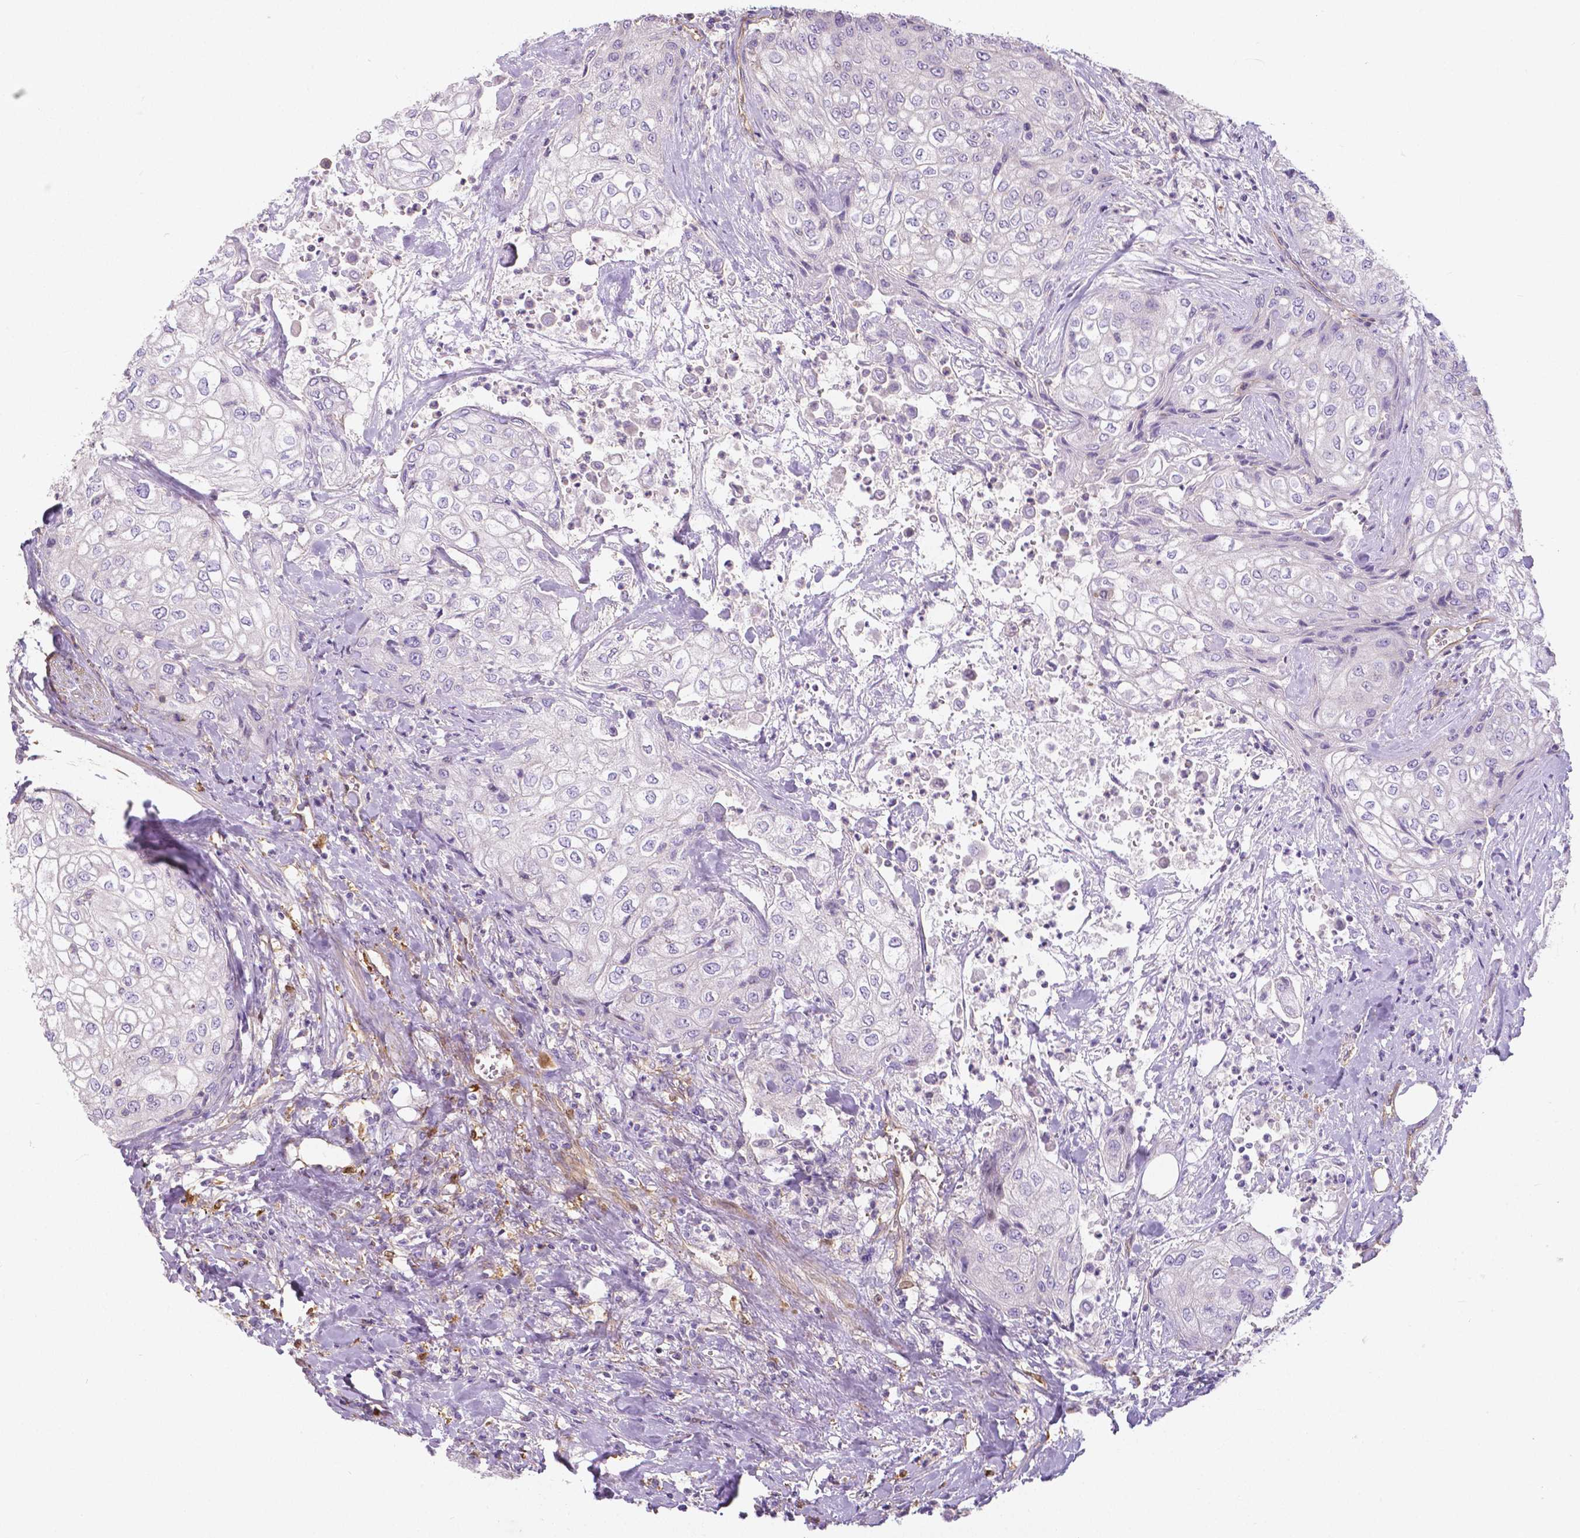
{"staining": {"intensity": "negative", "quantity": "none", "location": "none"}, "tissue": "urothelial cancer", "cell_type": "Tumor cells", "image_type": "cancer", "snomed": [{"axis": "morphology", "description": "Urothelial carcinoma, High grade"}, {"axis": "topography", "description": "Urinary bladder"}], "caption": "Human urothelial cancer stained for a protein using IHC reveals no positivity in tumor cells.", "gene": "CRMP1", "patient": {"sex": "male", "age": 62}}